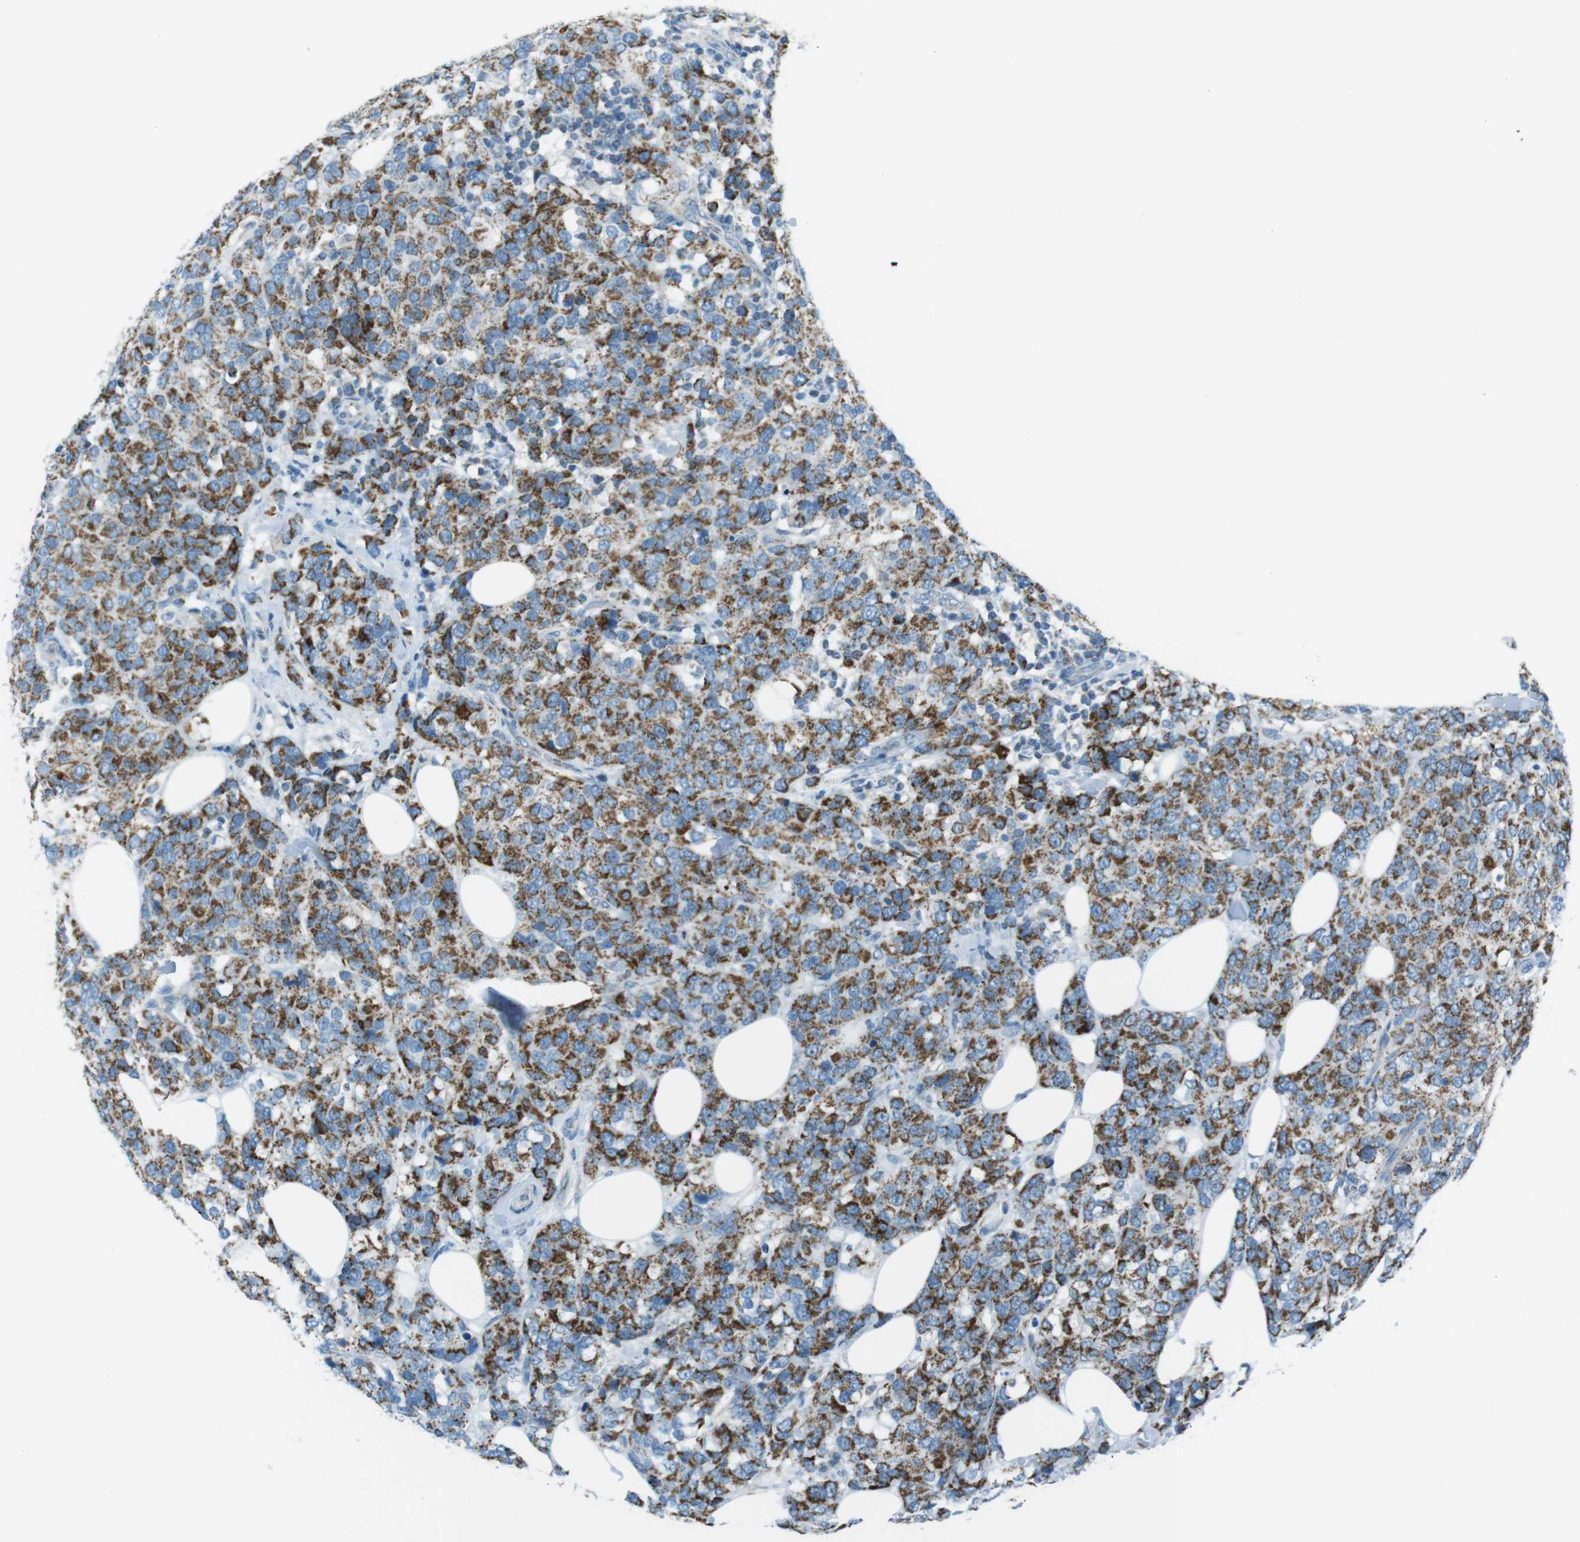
{"staining": {"intensity": "strong", "quantity": ">75%", "location": "cytoplasmic/membranous"}, "tissue": "breast cancer", "cell_type": "Tumor cells", "image_type": "cancer", "snomed": [{"axis": "morphology", "description": "Lobular carcinoma"}, {"axis": "topography", "description": "Breast"}], "caption": "This image displays immunohistochemistry (IHC) staining of human lobular carcinoma (breast), with high strong cytoplasmic/membranous expression in approximately >75% of tumor cells.", "gene": "DNAJA3", "patient": {"sex": "female", "age": 59}}